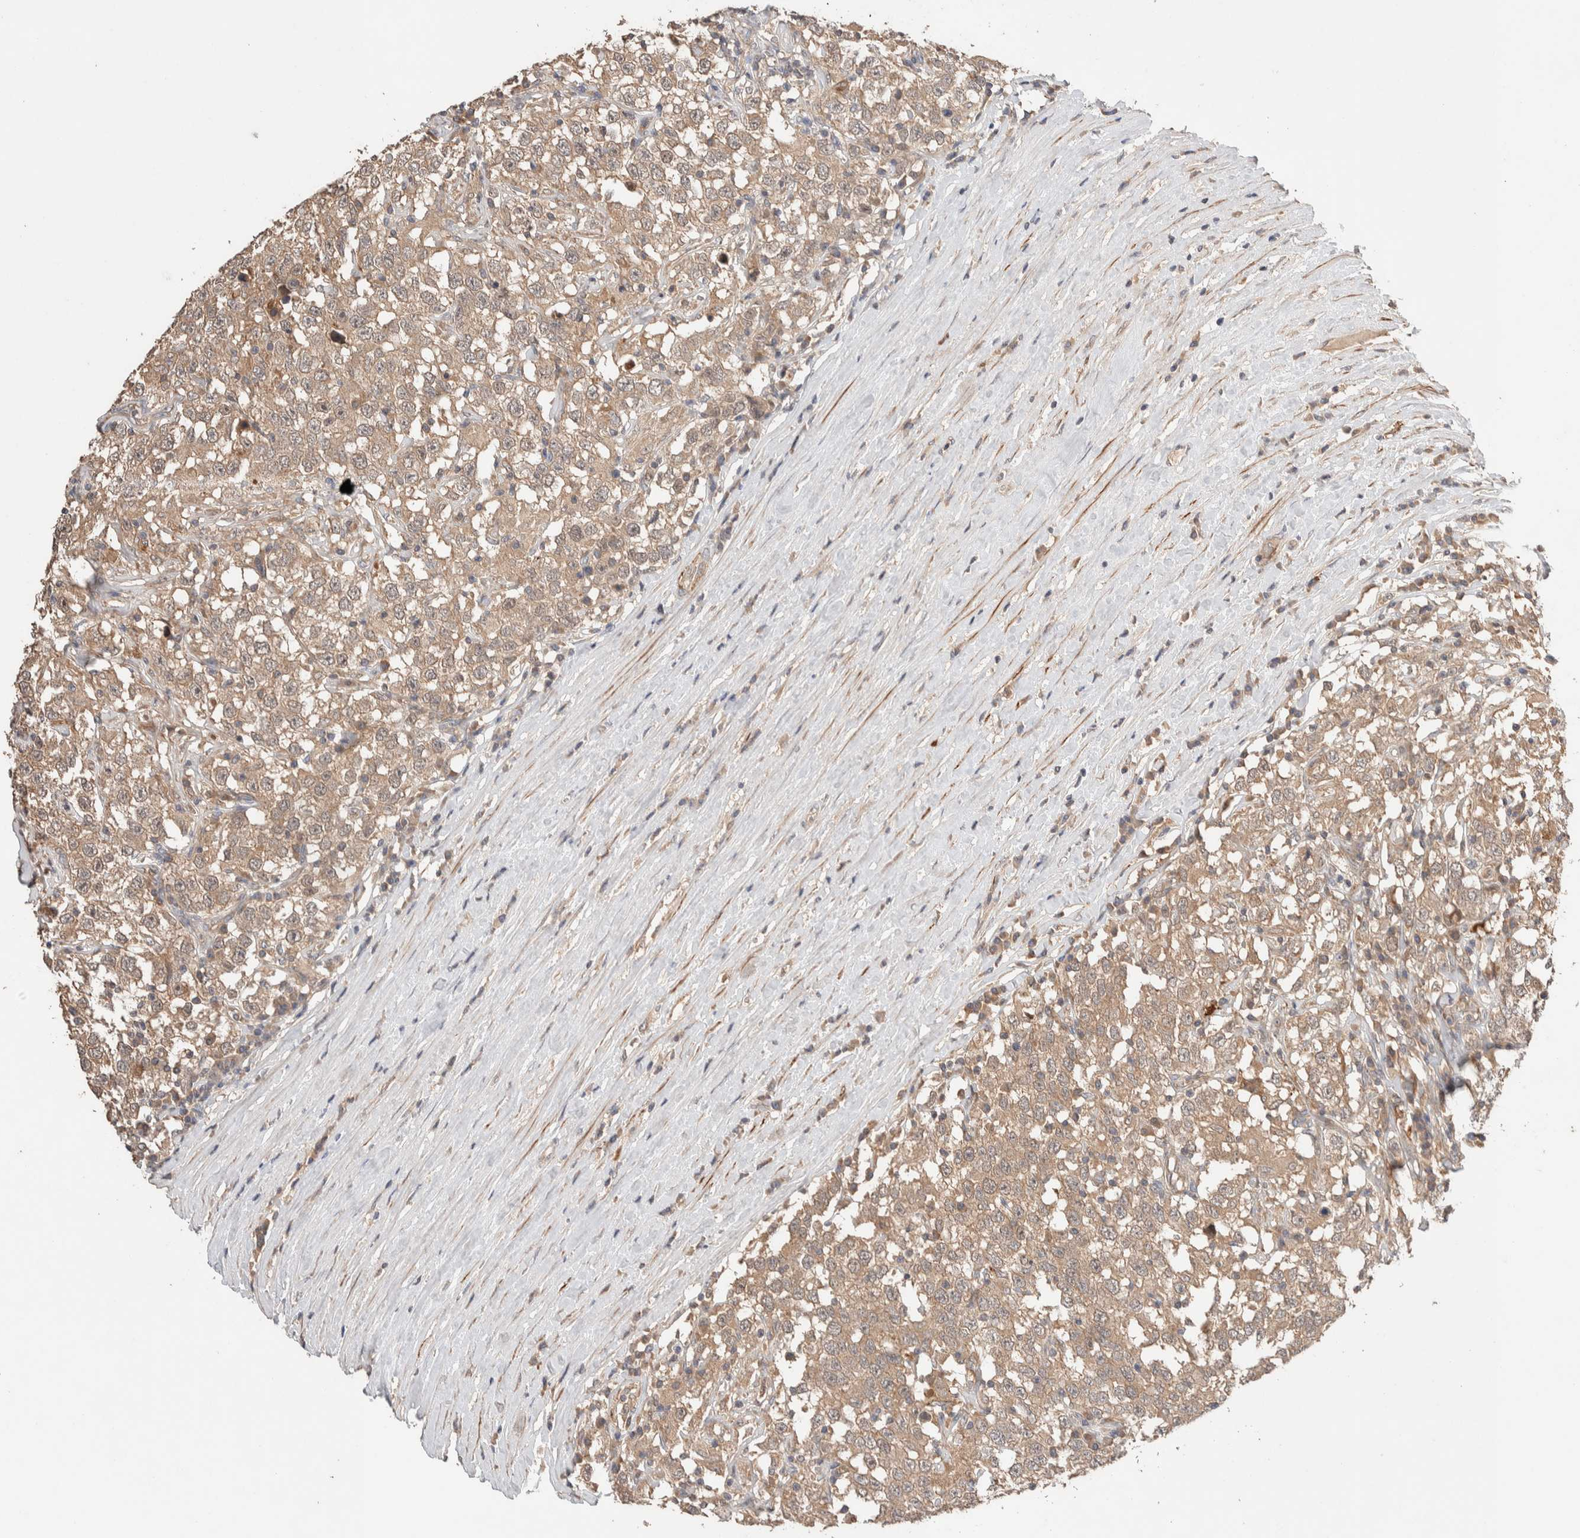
{"staining": {"intensity": "weak", "quantity": ">75%", "location": "cytoplasmic/membranous"}, "tissue": "testis cancer", "cell_type": "Tumor cells", "image_type": "cancer", "snomed": [{"axis": "morphology", "description": "Seminoma, NOS"}, {"axis": "topography", "description": "Testis"}], "caption": "Brown immunohistochemical staining in human testis cancer reveals weak cytoplasmic/membranous staining in about >75% of tumor cells. Nuclei are stained in blue.", "gene": "WDR91", "patient": {"sex": "male", "age": 41}}